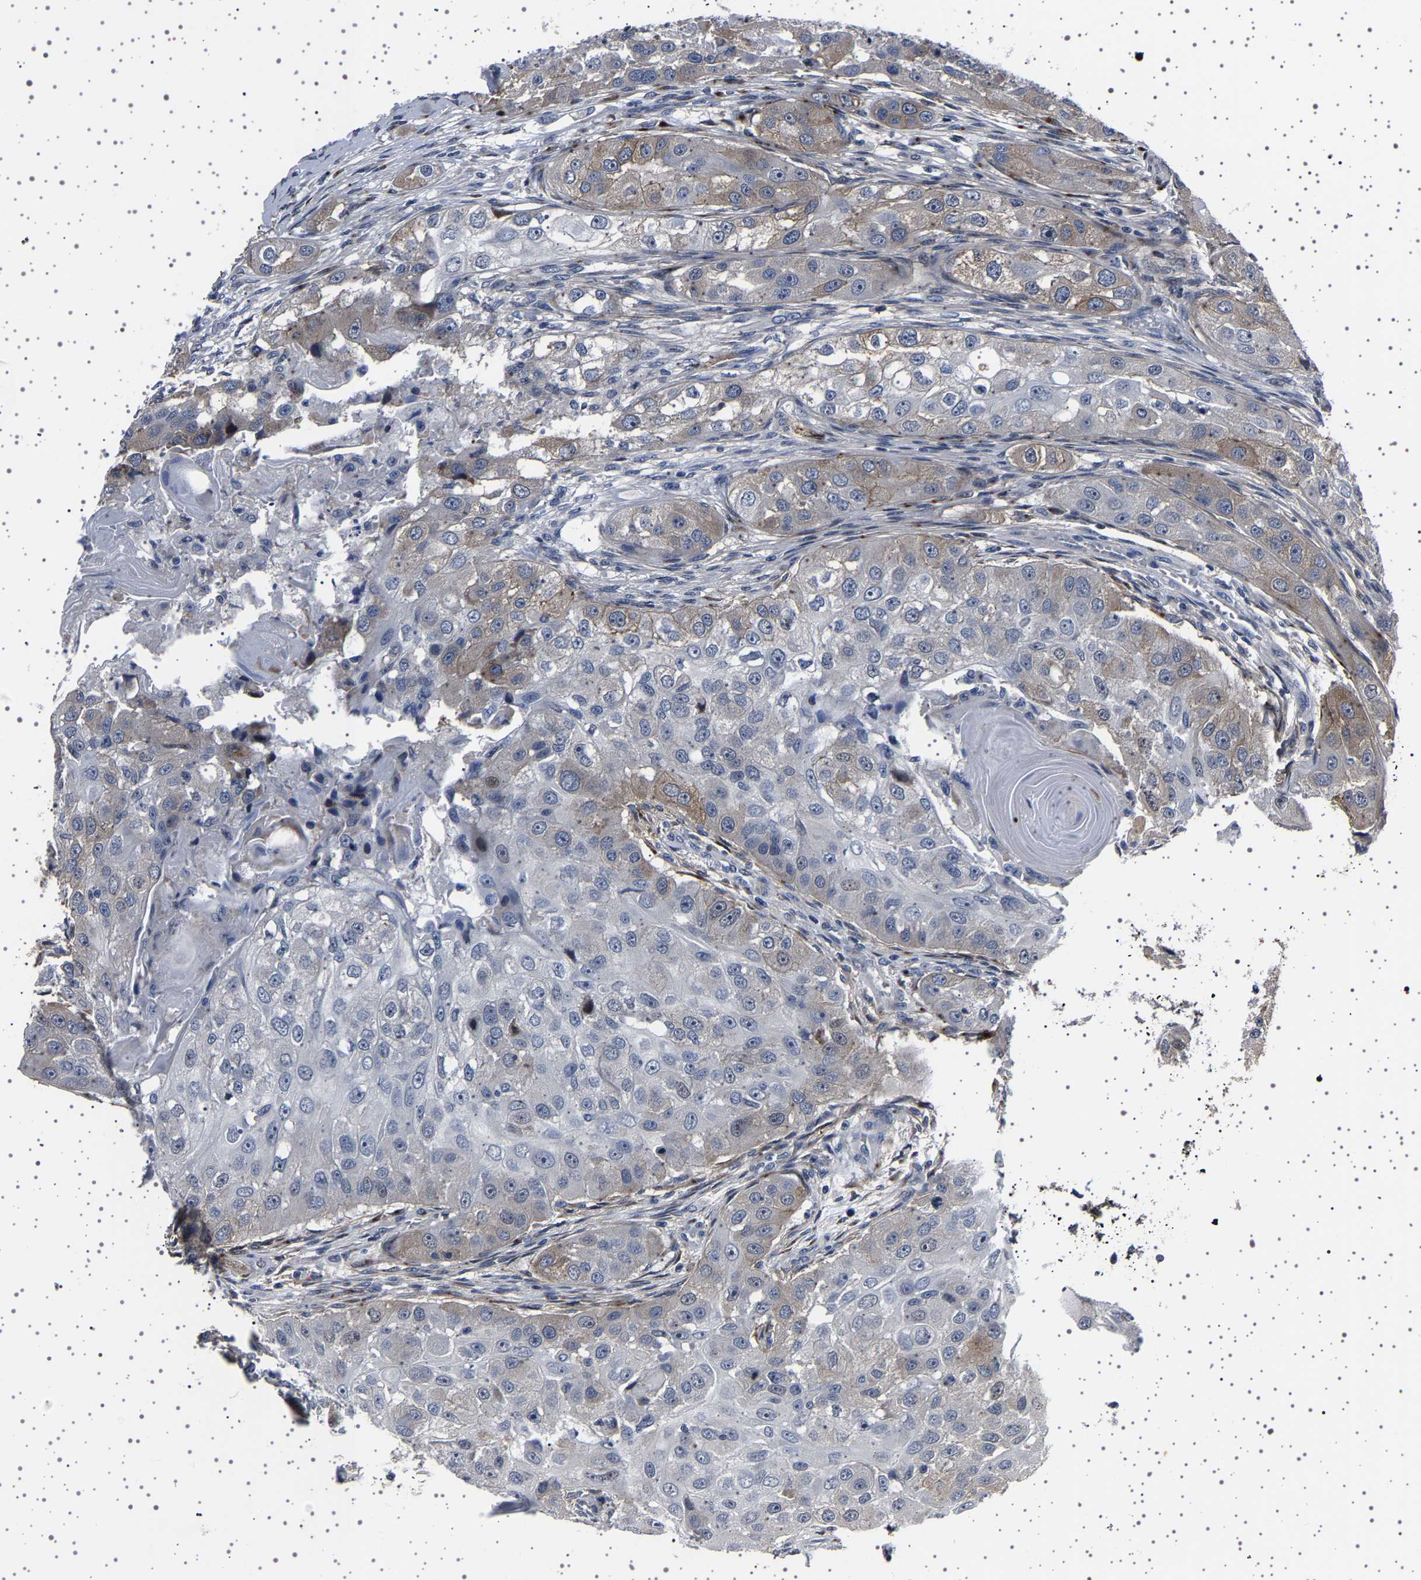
{"staining": {"intensity": "weak", "quantity": "<25%", "location": "cytoplasmic/membranous"}, "tissue": "head and neck cancer", "cell_type": "Tumor cells", "image_type": "cancer", "snomed": [{"axis": "morphology", "description": "Normal tissue, NOS"}, {"axis": "morphology", "description": "Squamous cell carcinoma, NOS"}, {"axis": "topography", "description": "Skeletal muscle"}, {"axis": "topography", "description": "Head-Neck"}], "caption": "An immunohistochemistry histopathology image of head and neck cancer (squamous cell carcinoma) is shown. There is no staining in tumor cells of head and neck cancer (squamous cell carcinoma).", "gene": "PAK5", "patient": {"sex": "male", "age": 51}}